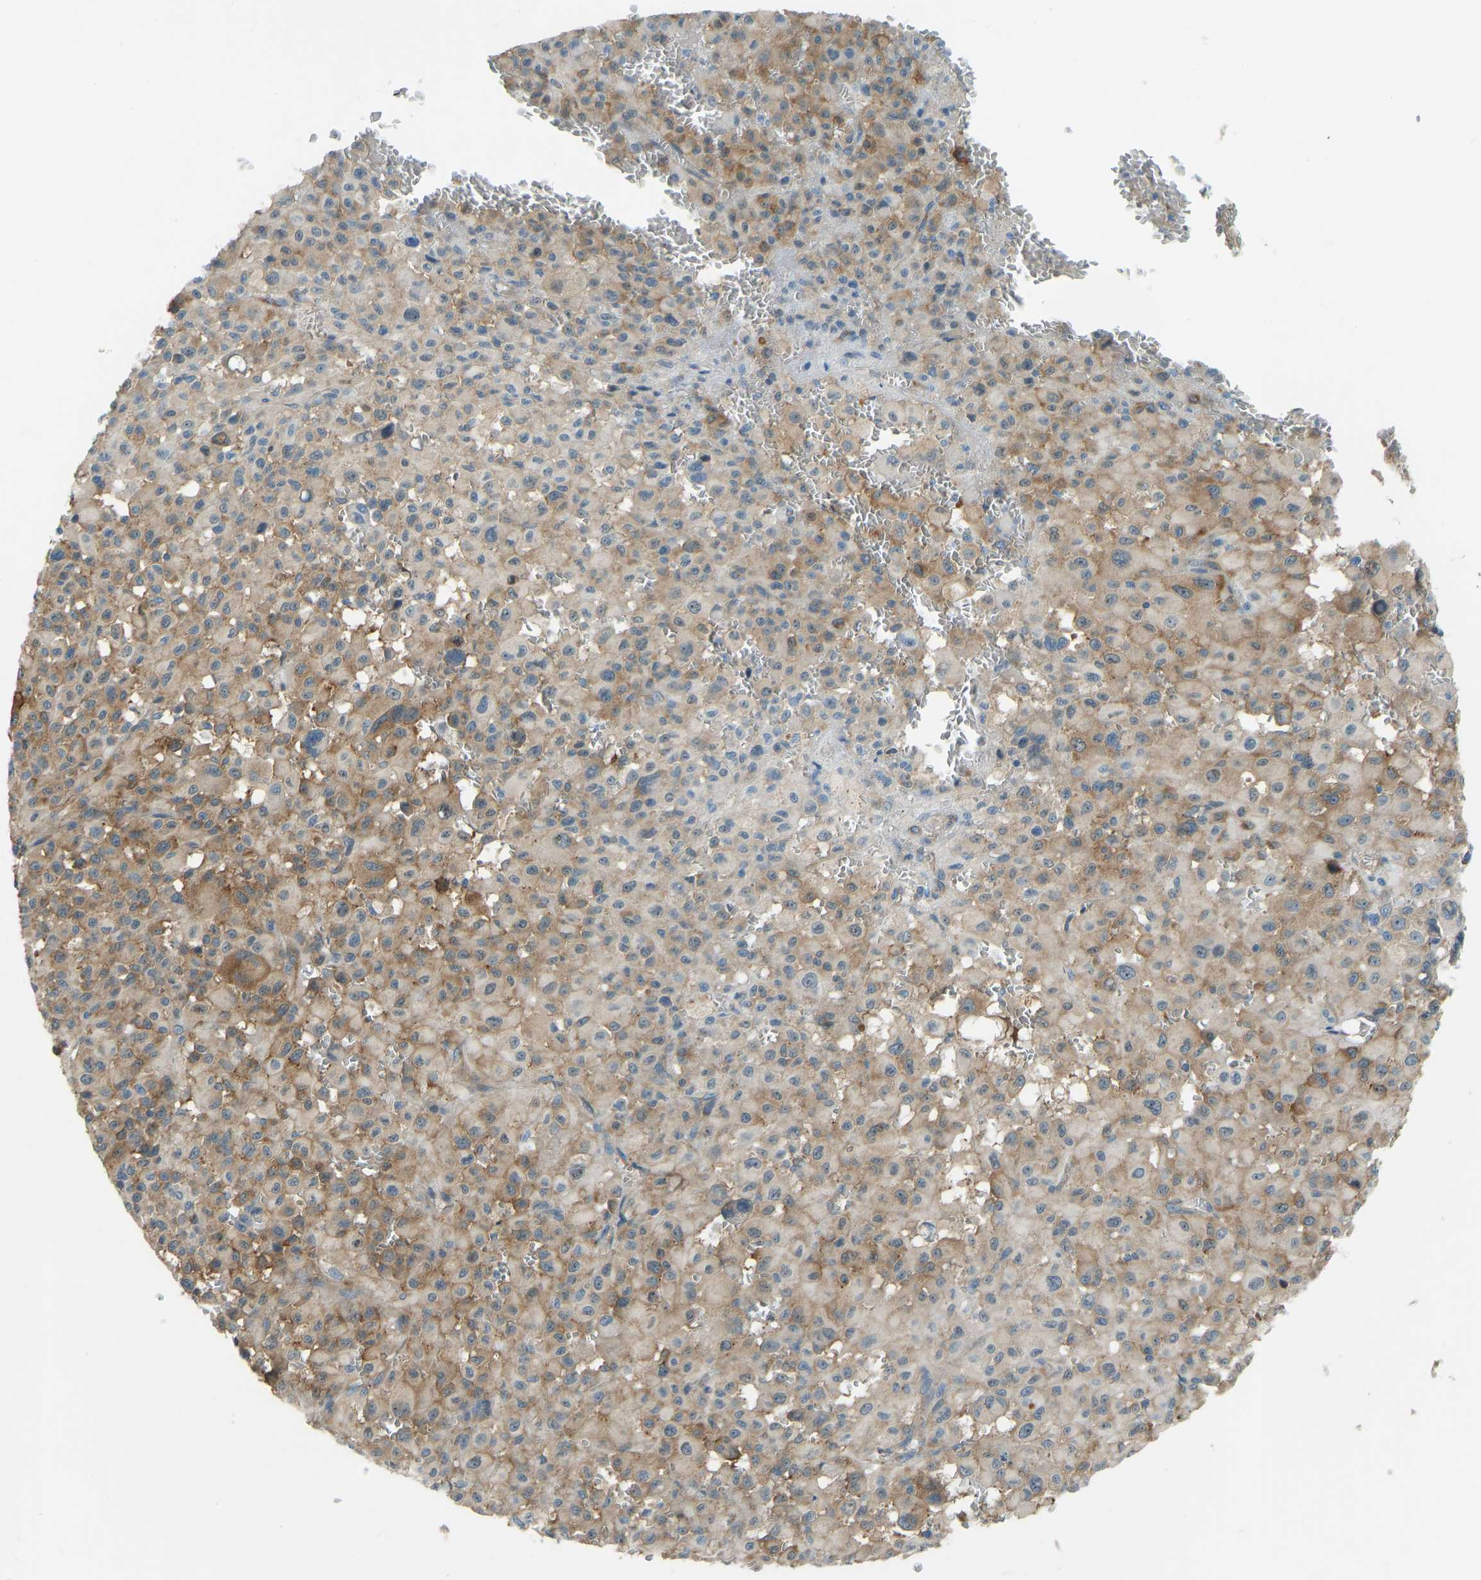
{"staining": {"intensity": "moderate", "quantity": "<25%", "location": "cytoplasmic/membranous"}, "tissue": "melanoma", "cell_type": "Tumor cells", "image_type": "cancer", "snomed": [{"axis": "morphology", "description": "Malignant melanoma, Metastatic site"}, {"axis": "topography", "description": "Skin"}], "caption": "Human malignant melanoma (metastatic site) stained with a protein marker displays moderate staining in tumor cells.", "gene": "STAU2", "patient": {"sex": "female", "age": 74}}